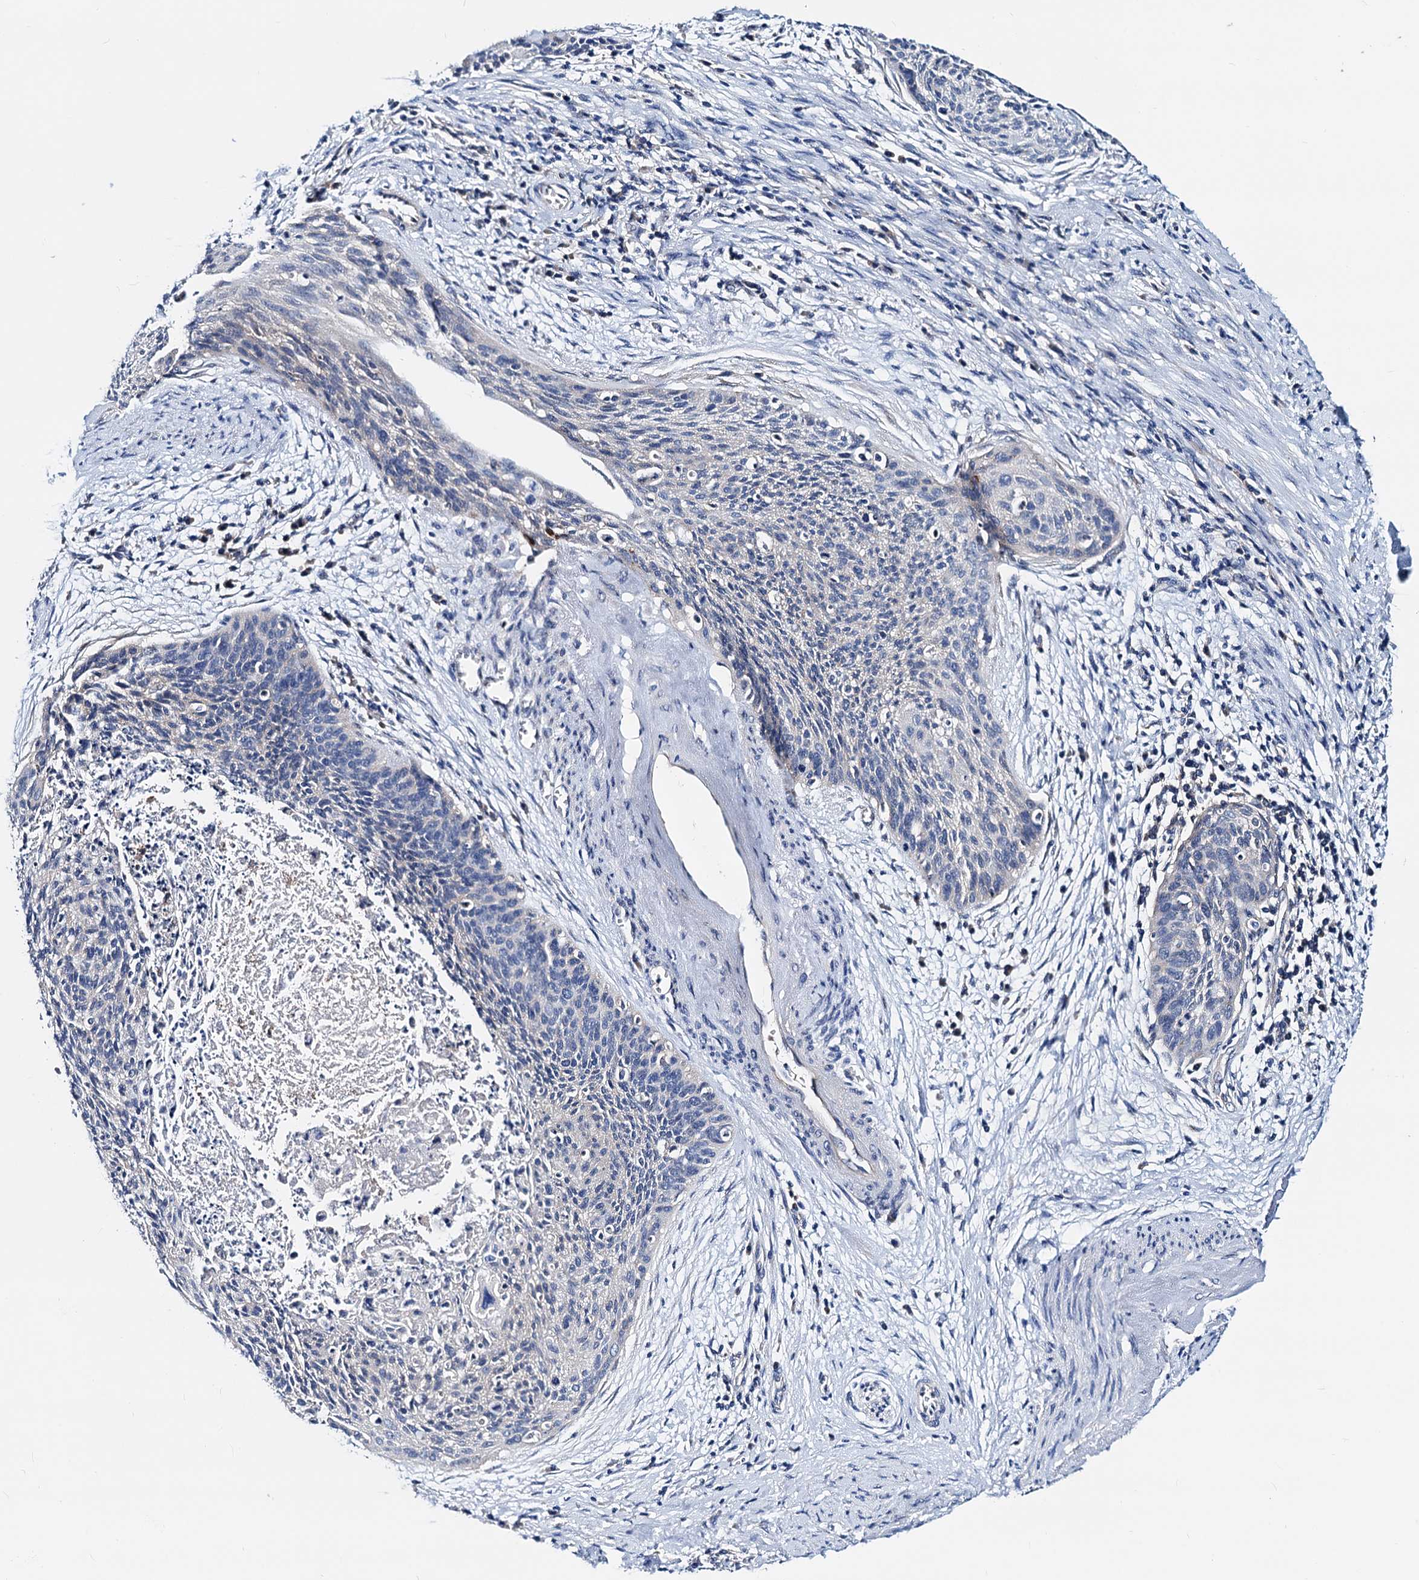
{"staining": {"intensity": "negative", "quantity": "none", "location": "none"}, "tissue": "cervical cancer", "cell_type": "Tumor cells", "image_type": "cancer", "snomed": [{"axis": "morphology", "description": "Squamous cell carcinoma, NOS"}, {"axis": "topography", "description": "Cervix"}], "caption": "The micrograph reveals no staining of tumor cells in squamous cell carcinoma (cervical).", "gene": "GCOM1", "patient": {"sex": "female", "age": 55}}